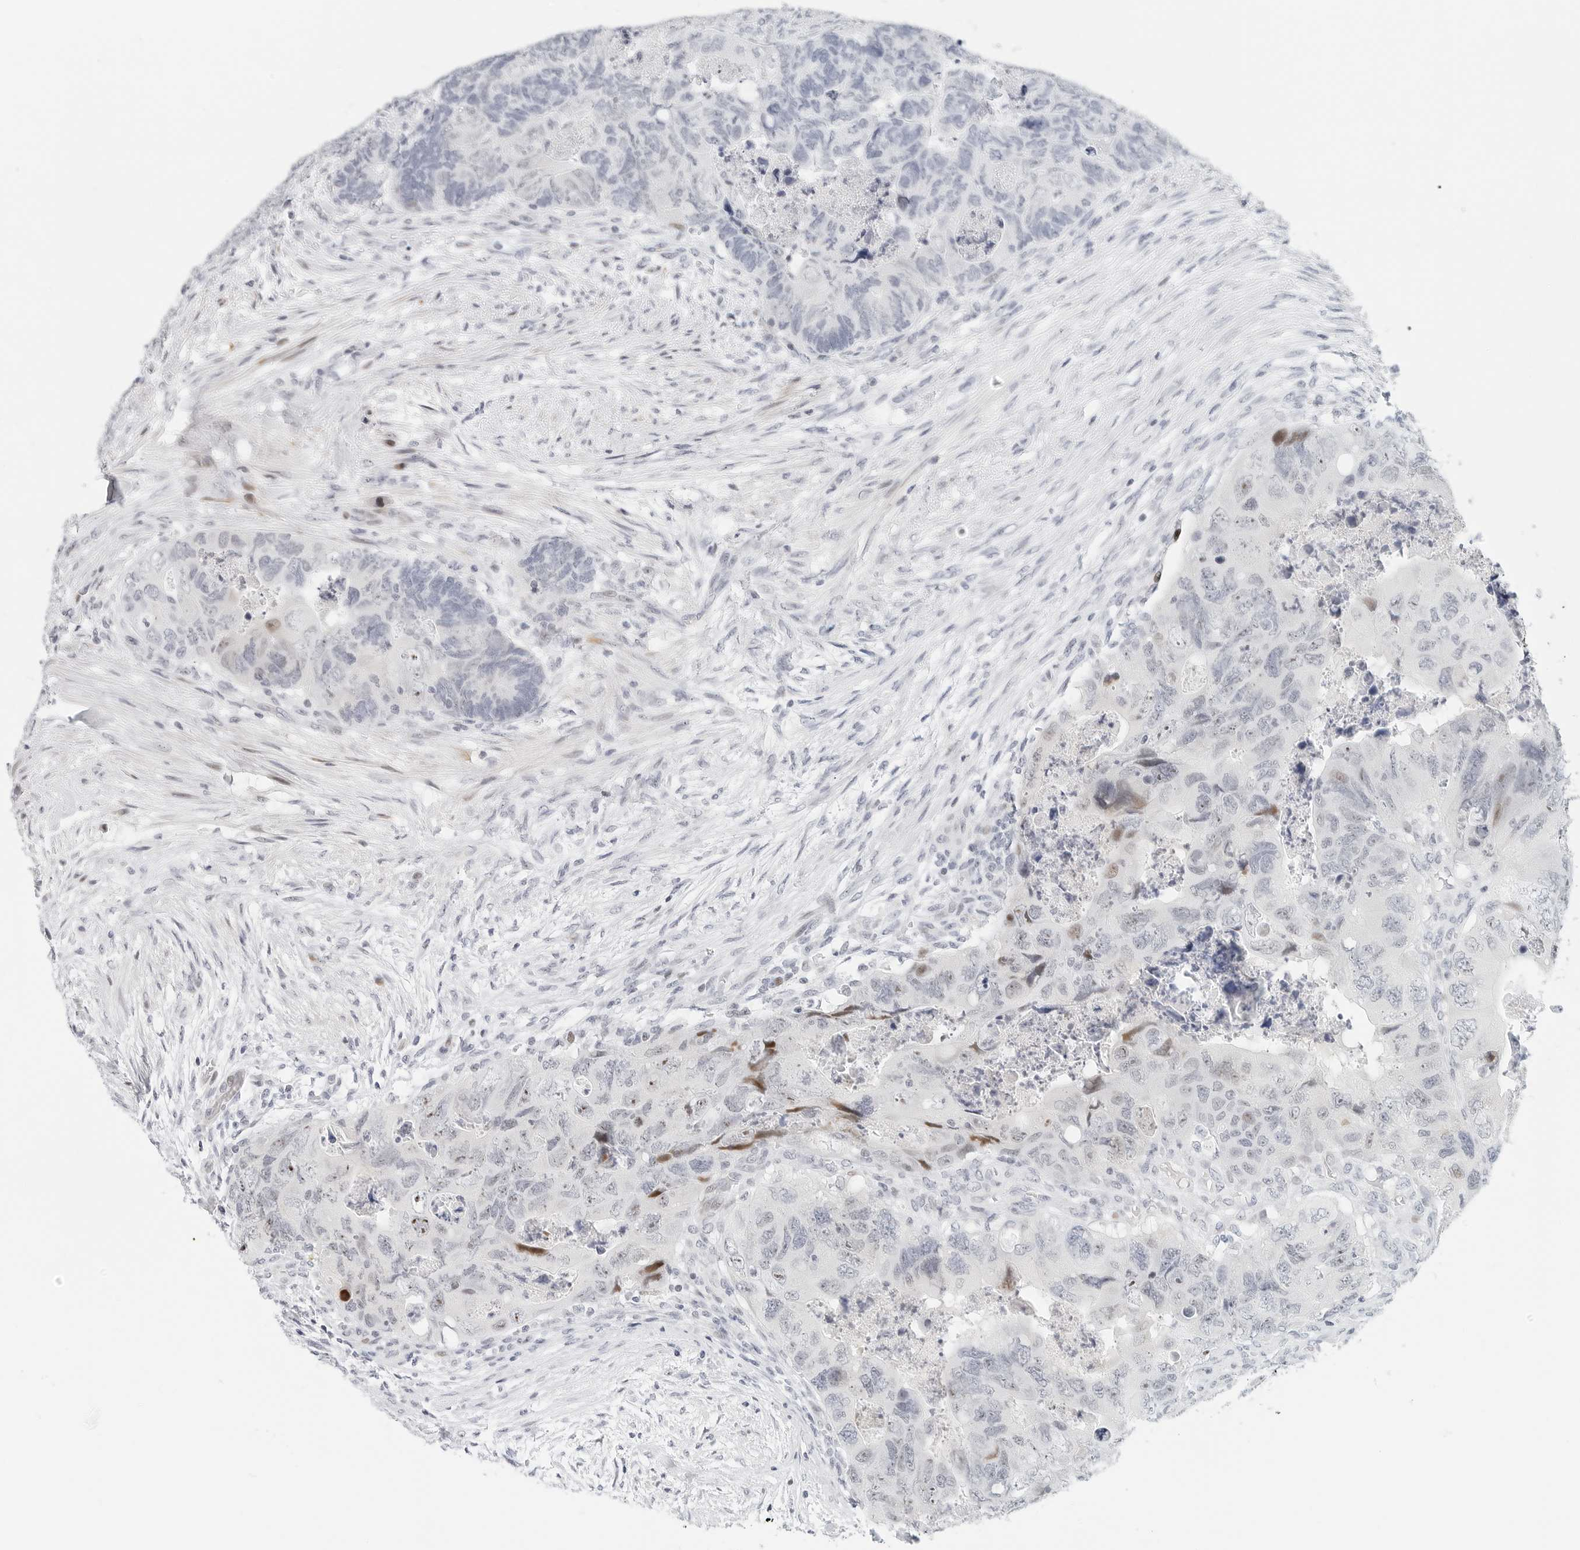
{"staining": {"intensity": "moderate", "quantity": "<25%", "location": "nuclear"}, "tissue": "colorectal cancer", "cell_type": "Tumor cells", "image_type": "cancer", "snomed": [{"axis": "morphology", "description": "Adenocarcinoma, NOS"}, {"axis": "topography", "description": "Rectum"}], "caption": "Adenocarcinoma (colorectal) was stained to show a protein in brown. There is low levels of moderate nuclear expression in about <25% of tumor cells.", "gene": "NTMT2", "patient": {"sex": "male", "age": 63}}